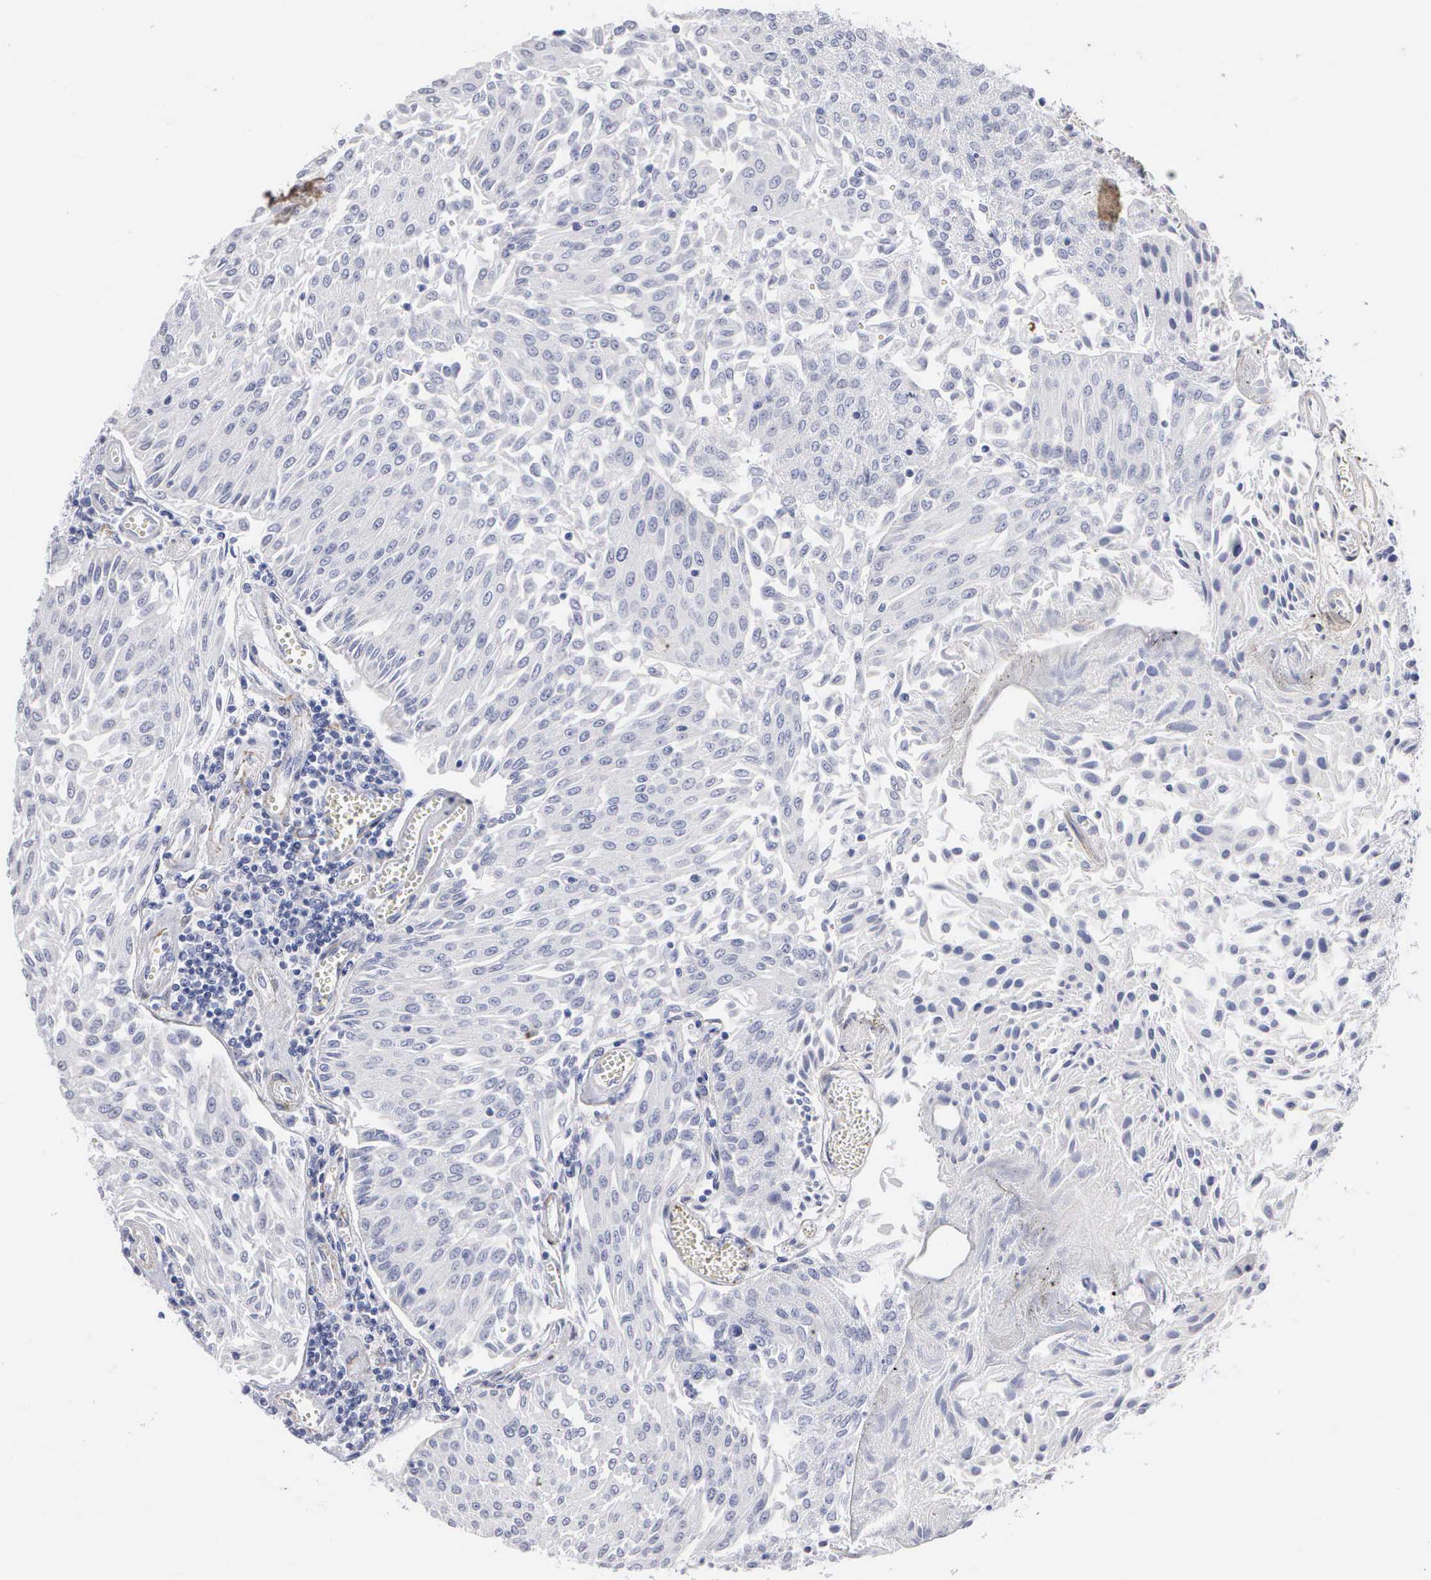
{"staining": {"intensity": "negative", "quantity": "none", "location": "none"}, "tissue": "urothelial cancer", "cell_type": "Tumor cells", "image_type": "cancer", "snomed": [{"axis": "morphology", "description": "Urothelial carcinoma, Low grade"}, {"axis": "topography", "description": "Urinary bladder"}], "caption": "There is no significant positivity in tumor cells of urothelial carcinoma (low-grade).", "gene": "ELFN2", "patient": {"sex": "male", "age": 86}}